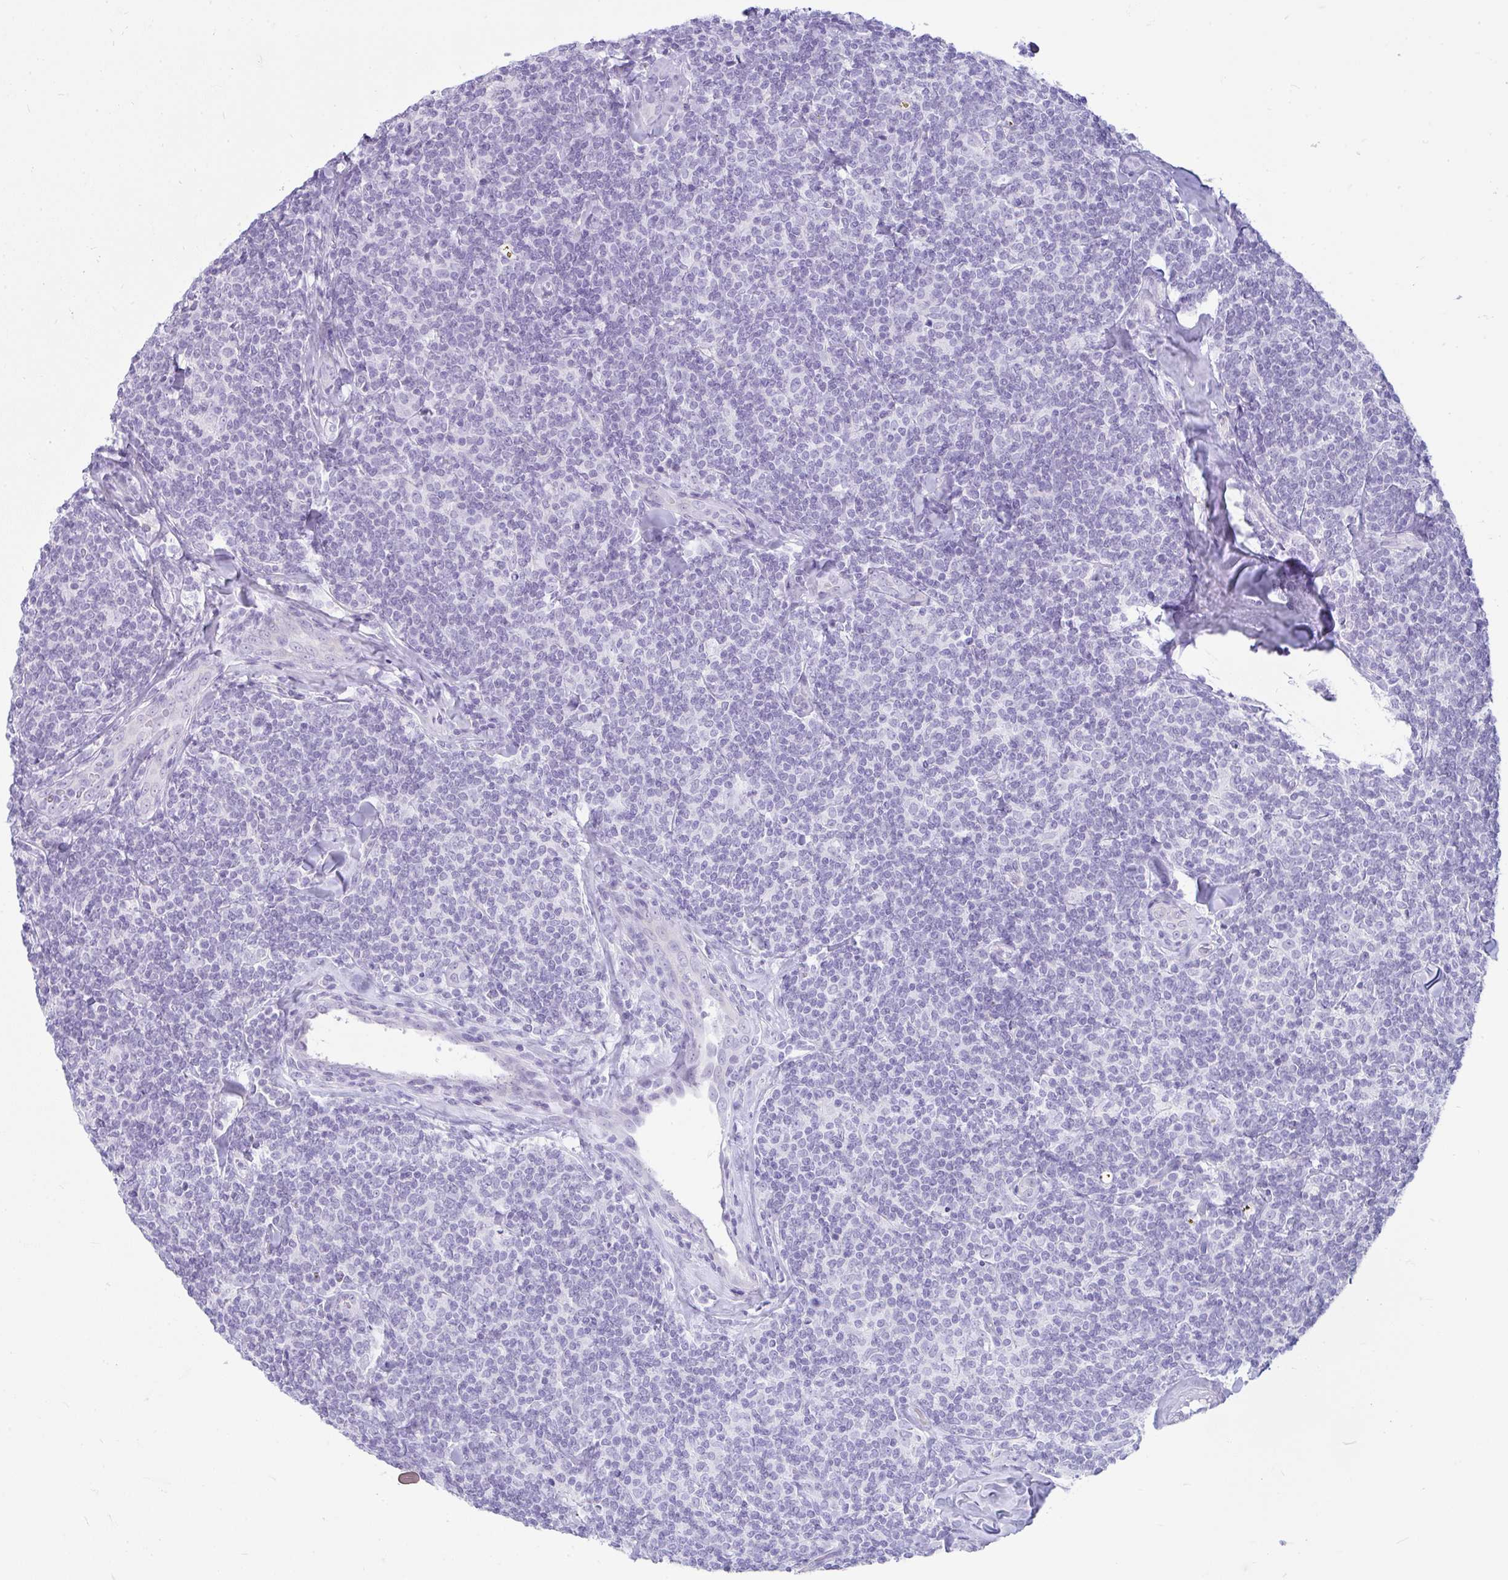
{"staining": {"intensity": "negative", "quantity": "none", "location": "none"}, "tissue": "lymphoma", "cell_type": "Tumor cells", "image_type": "cancer", "snomed": [{"axis": "morphology", "description": "Malignant lymphoma, non-Hodgkin's type, Low grade"}, {"axis": "topography", "description": "Lymph node"}], "caption": "Tumor cells show no significant expression in low-grade malignant lymphoma, non-Hodgkin's type.", "gene": "RASL10A", "patient": {"sex": "female", "age": 56}}